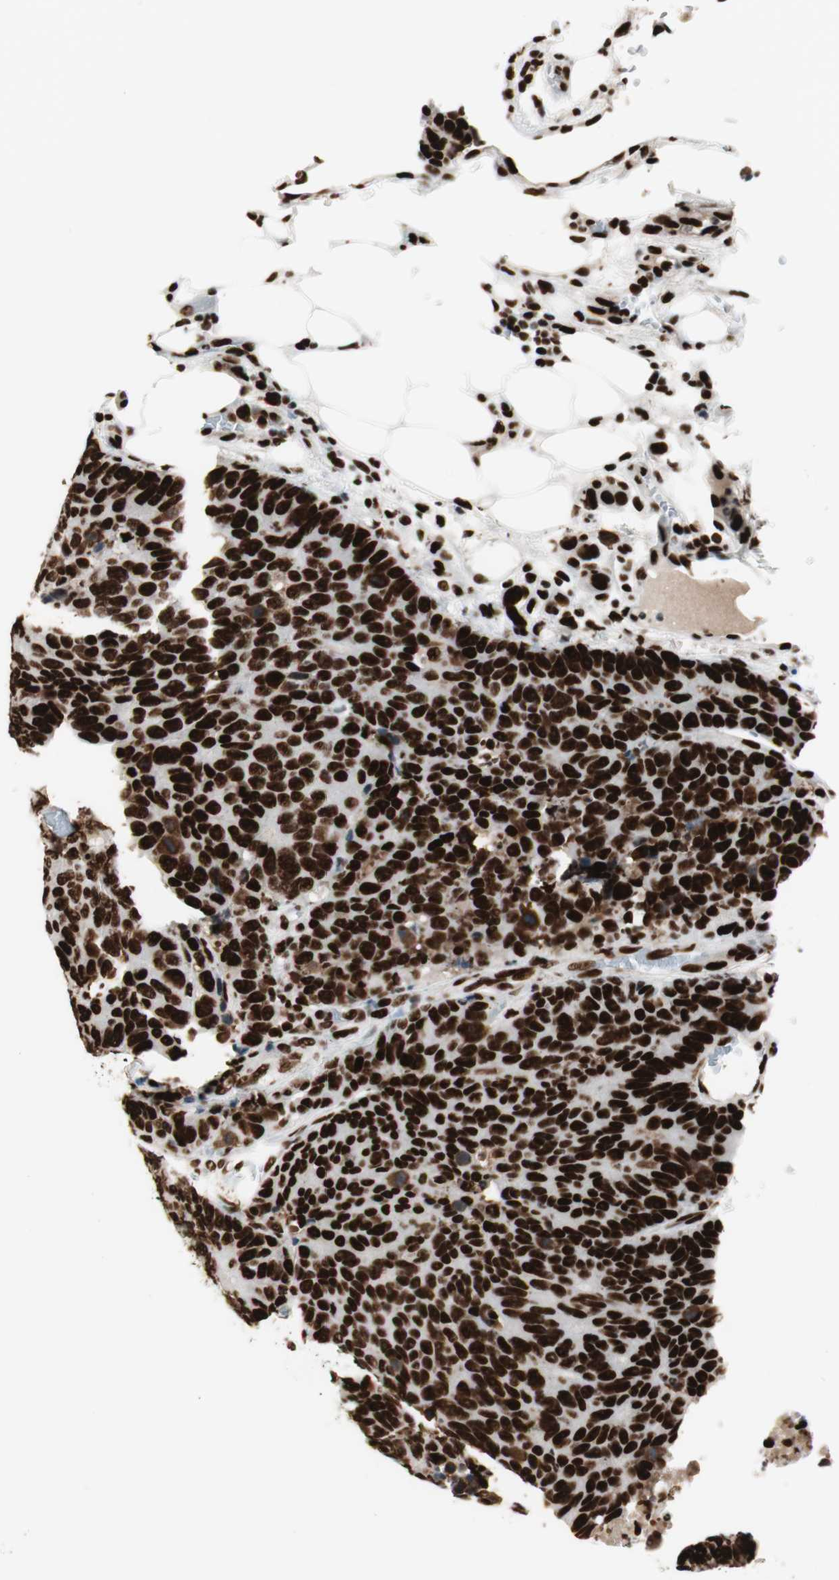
{"staining": {"intensity": "strong", "quantity": ">75%", "location": "nuclear"}, "tissue": "colorectal cancer", "cell_type": "Tumor cells", "image_type": "cancer", "snomed": [{"axis": "morphology", "description": "Adenocarcinoma, NOS"}, {"axis": "topography", "description": "Colon"}], "caption": "A high amount of strong nuclear staining is seen in about >75% of tumor cells in colorectal cancer (adenocarcinoma) tissue. (IHC, brightfield microscopy, high magnification).", "gene": "PSME3", "patient": {"sex": "female", "age": 86}}